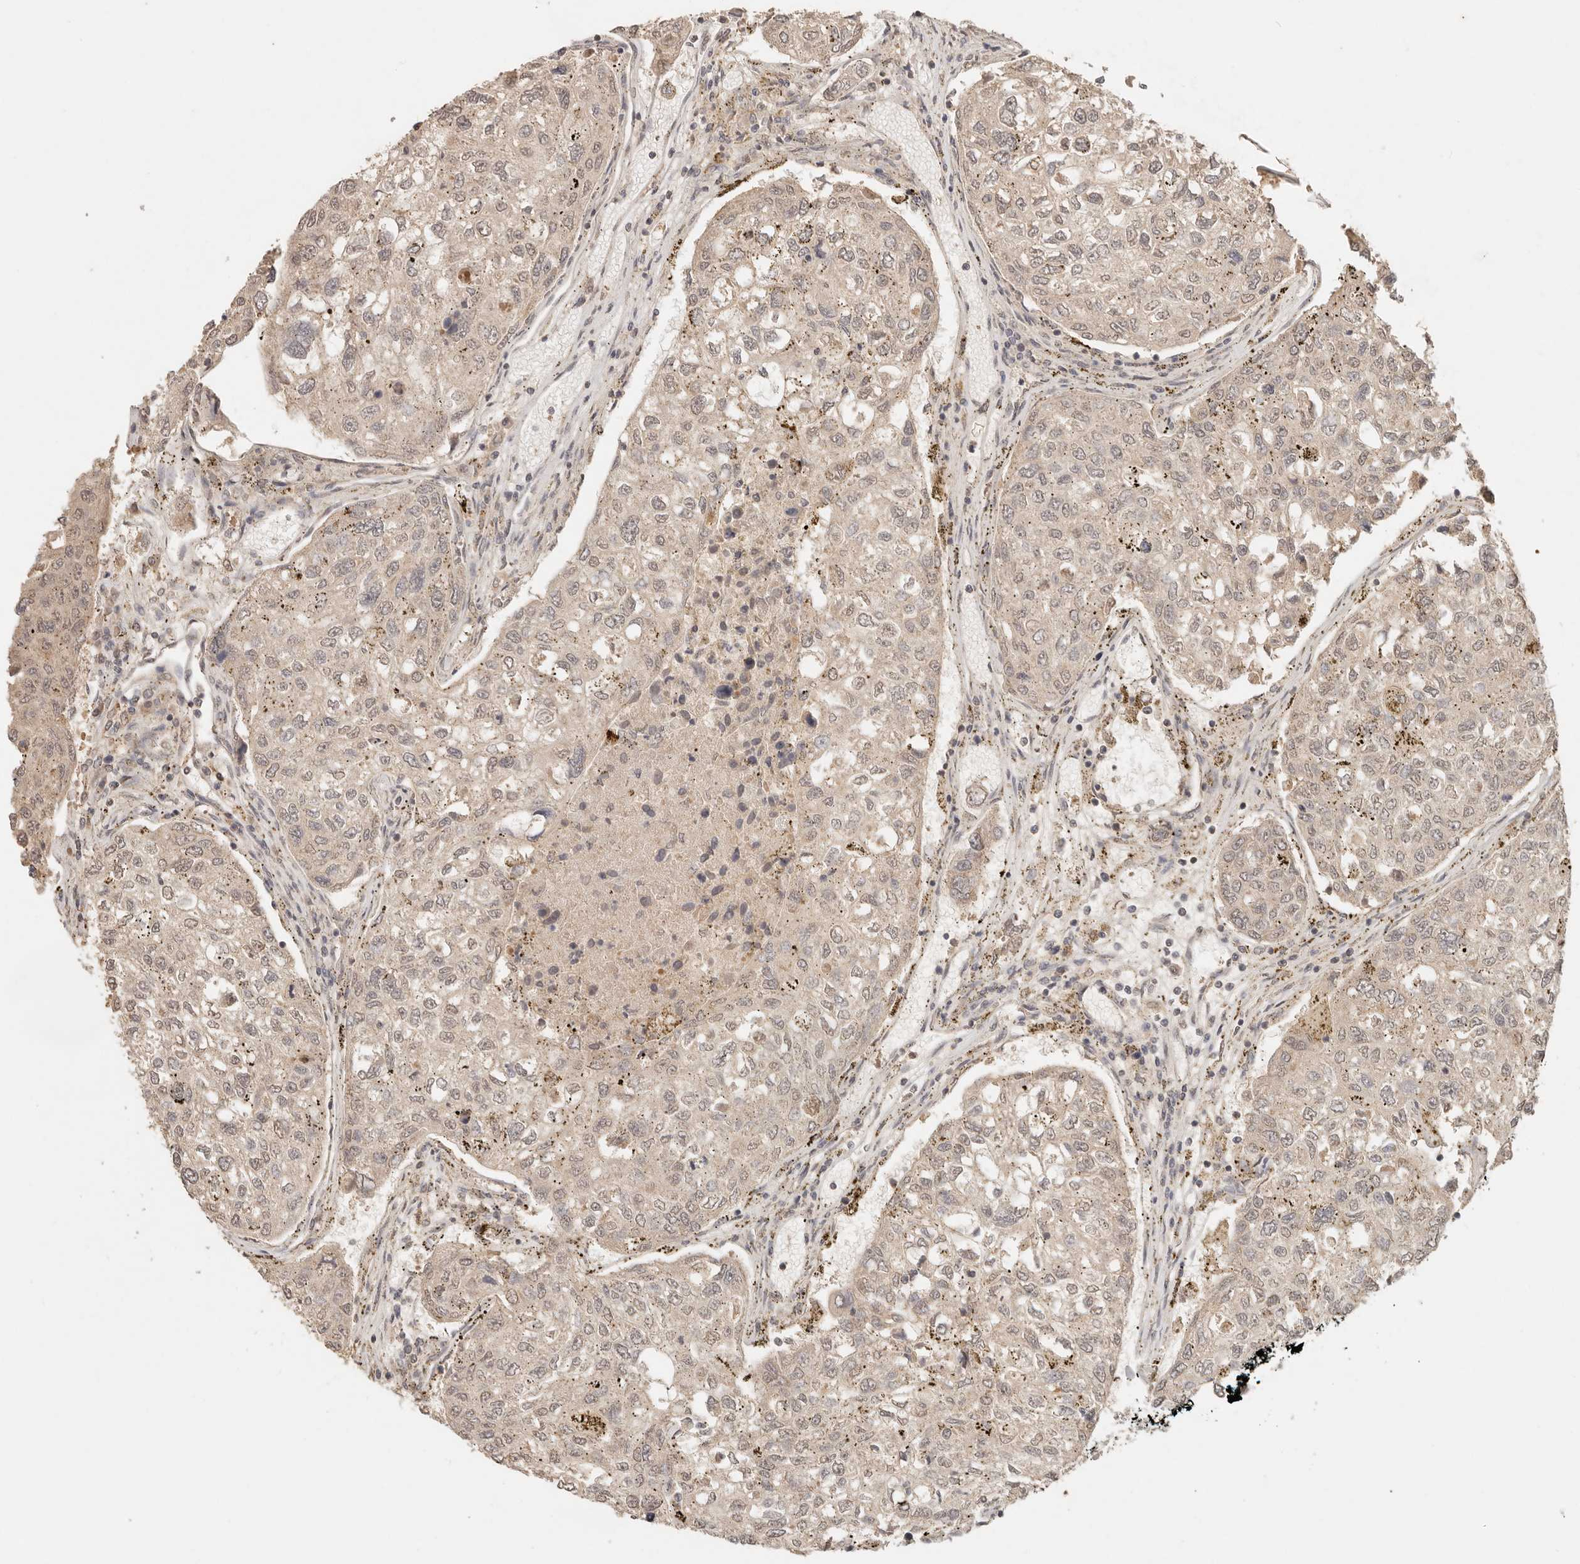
{"staining": {"intensity": "weak", "quantity": ">75%", "location": "cytoplasmic/membranous"}, "tissue": "urothelial cancer", "cell_type": "Tumor cells", "image_type": "cancer", "snomed": [{"axis": "morphology", "description": "Urothelial carcinoma, High grade"}, {"axis": "topography", "description": "Lymph node"}, {"axis": "topography", "description": "Urinary bladder"}], "caption": "A brown stain labels weak cytoplasmic/membranous staining of a protein in urothelial carcinoma (high-grade) tumor cells.", "gene": "LMO4", "patient": {"sex": "male", "age": 51}}